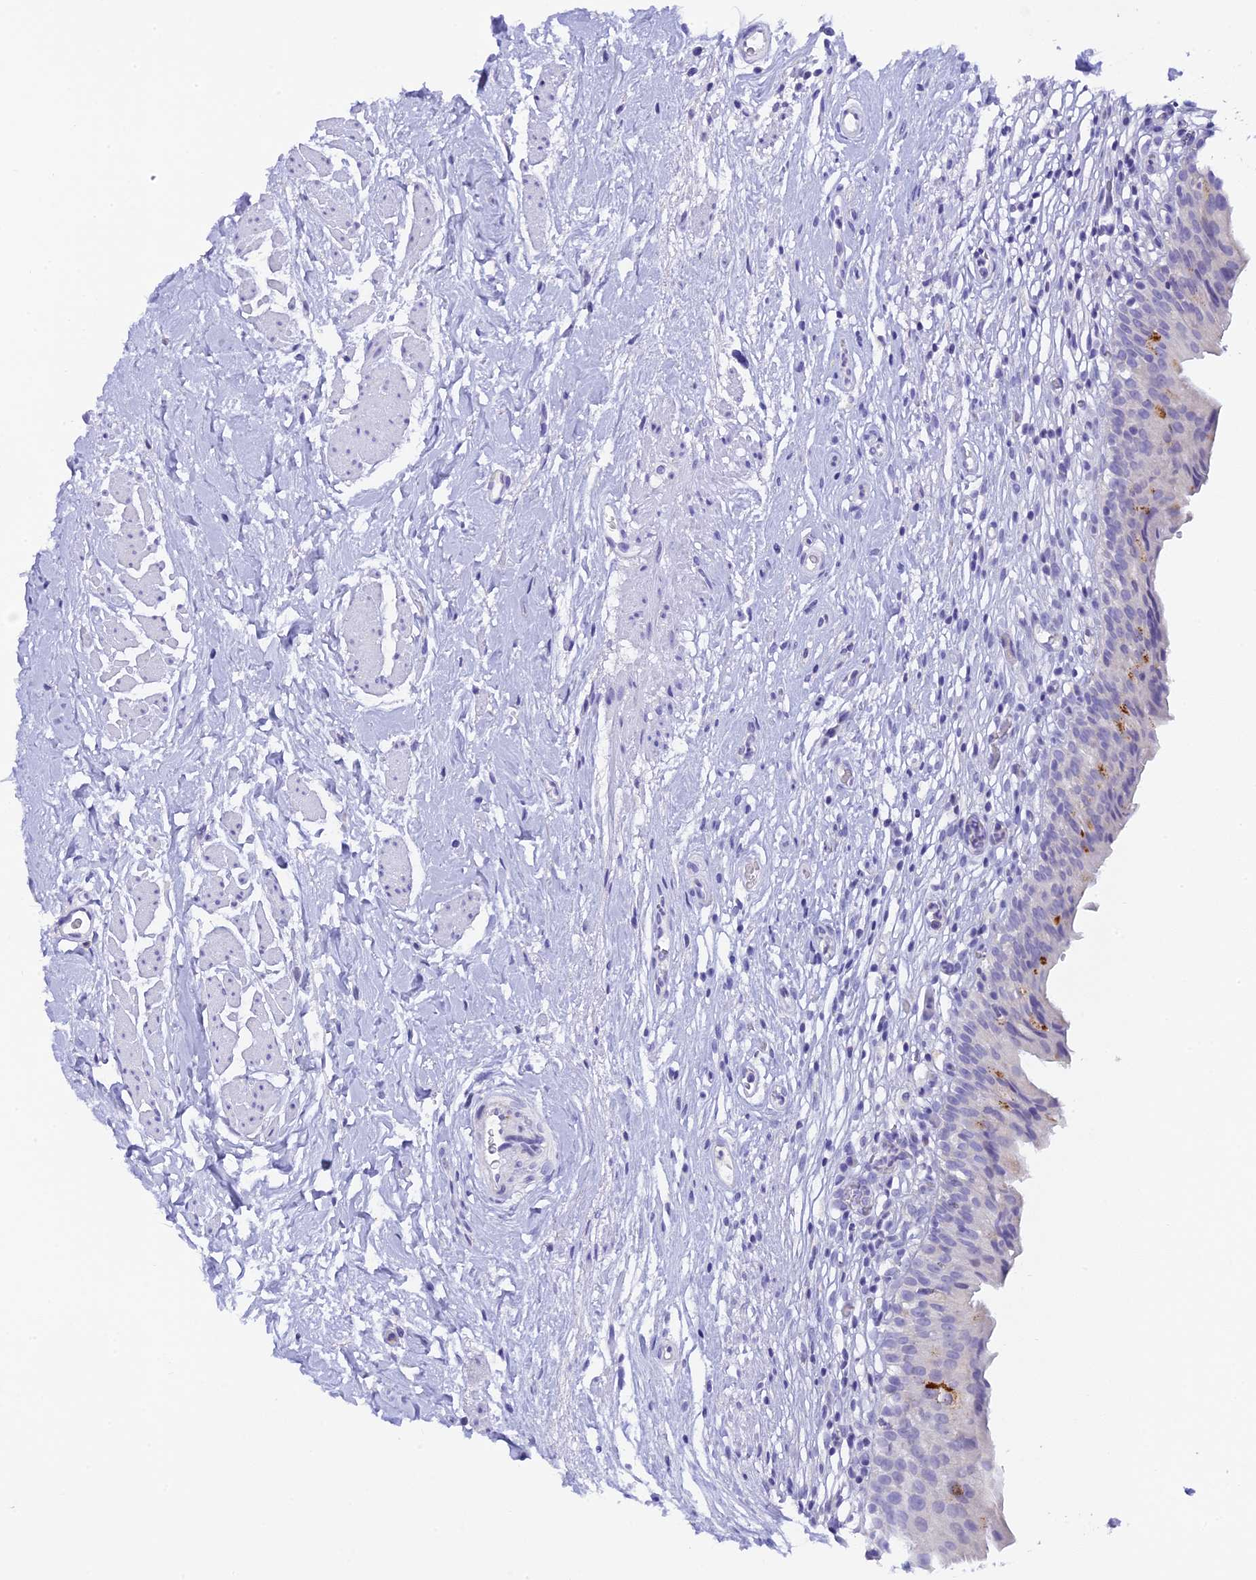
{"staining": {"intensity": "negative", "quantity": "none", "location": "none"}, "tissue": "urinary bladder", "cell_type": "Urothelial cells", "image_type": "normal", "snomed": [{"axis": "morphology", "description": "Normal tissue, NOS"}, {"axis": "morphology", "description": "Inflammation, NOS"}, {"axis": "topography", "description": "Urinary bladder"}], "caption": "This histopathology image is of benign urinary bladder stained with immunohistochemistry (IHC) to label a protein in brown with the nuclei are counter-stained blue. There is no expression in urothelial cells.", "gene": "C12orf29", "patient": {"sex": "male", "age": 63}}